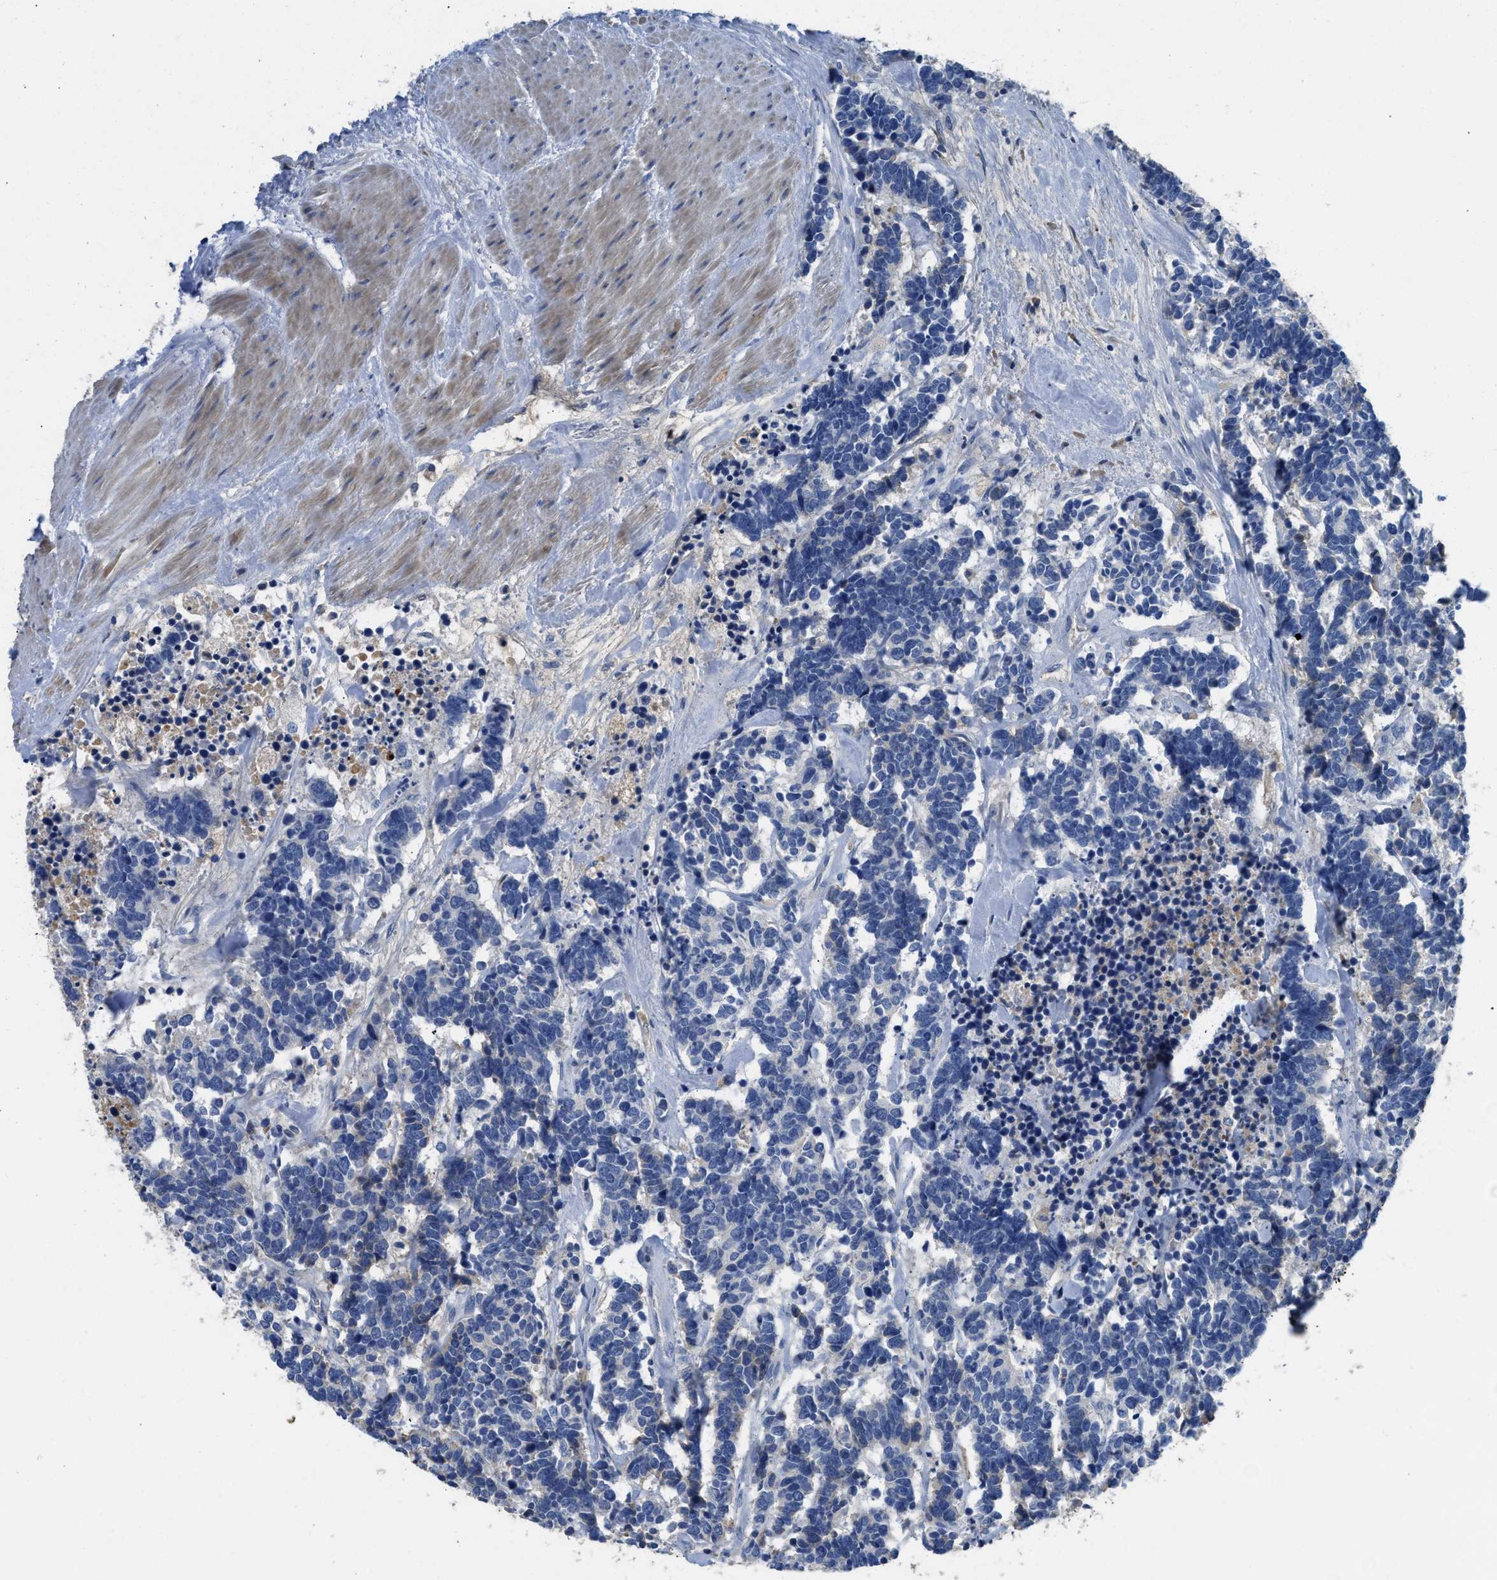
{"staining": {"intensity": "negative", "quantity": "none", "location": "none"}, "tissue": "carcinoid", "cell_type": "Tumor cells", "image_type": "cancer", "snomed": [{"axis": "morphology", "description": "Carcinoma, NOS"}, {"axis": "morphology", "description": "Carcinoid, malignant, NOS"}, {"axis": "topography", "description": "Urinary bladder"}], "caption": "A histopathology image of human carcinoid is negative for staining in tumor cells.", "gene": "C1S", "patient": {"sex": "male", "age": 57}}